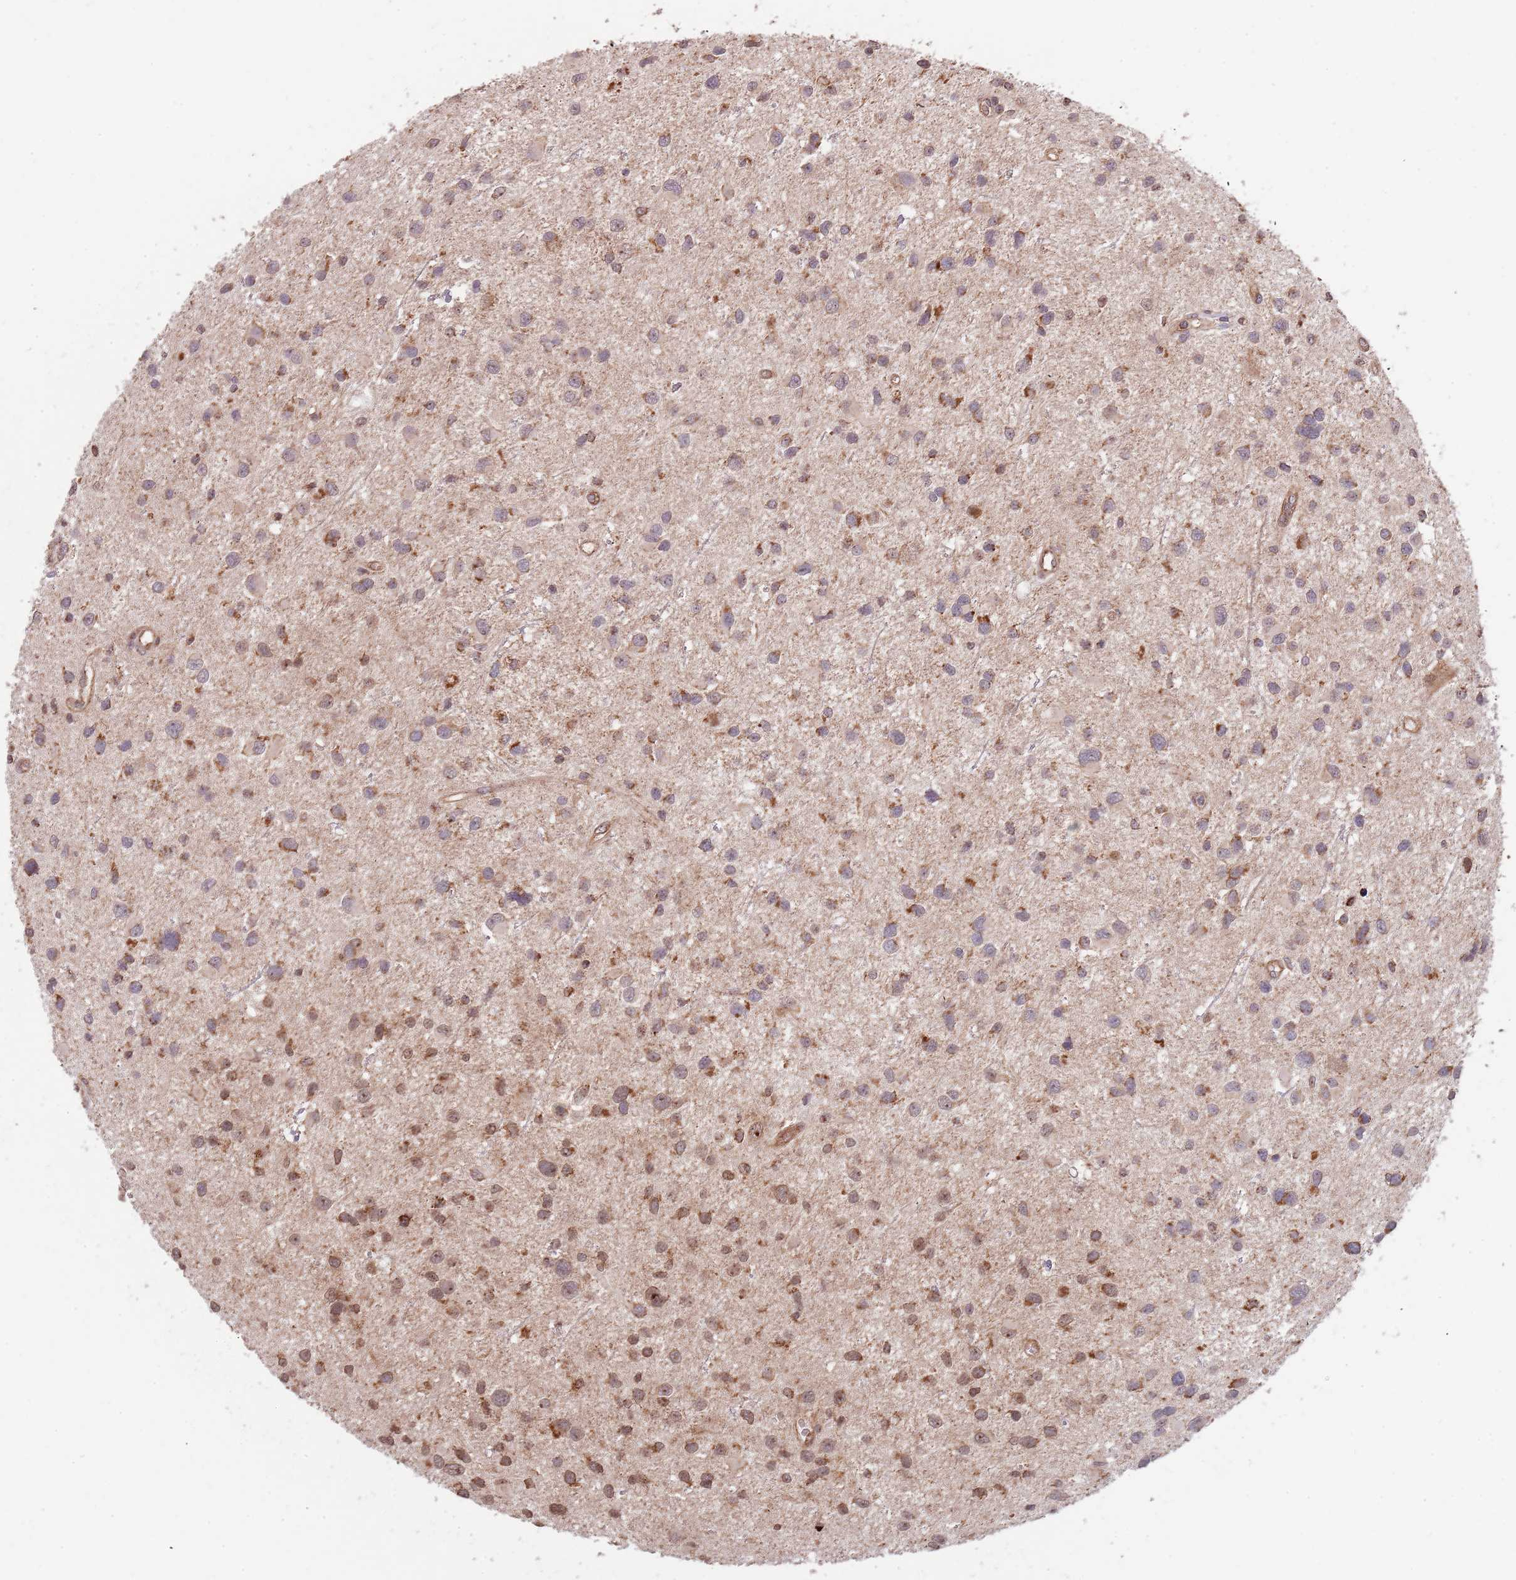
{"staining": {"intensity": "moderate", "quantity": "25%-75%", "location": "cytoplasmic/membranous"}, "tissue": "glioma", "cell_type": "Tumor cells", "image_type": "cancer", "snomed": [{"axis": "morphology", "description": "Glioma, malignant, Low grade"}, {"axis": "topography", "description": "Brain"}], "caption": "This is an image of IHC staining of malignant low-grade glioma, which shows moderate expression in the cytoplasmic/membranous of tumor cells.", "gene": "DCHS1", "patient": {"sex": "female", "age": 32}}